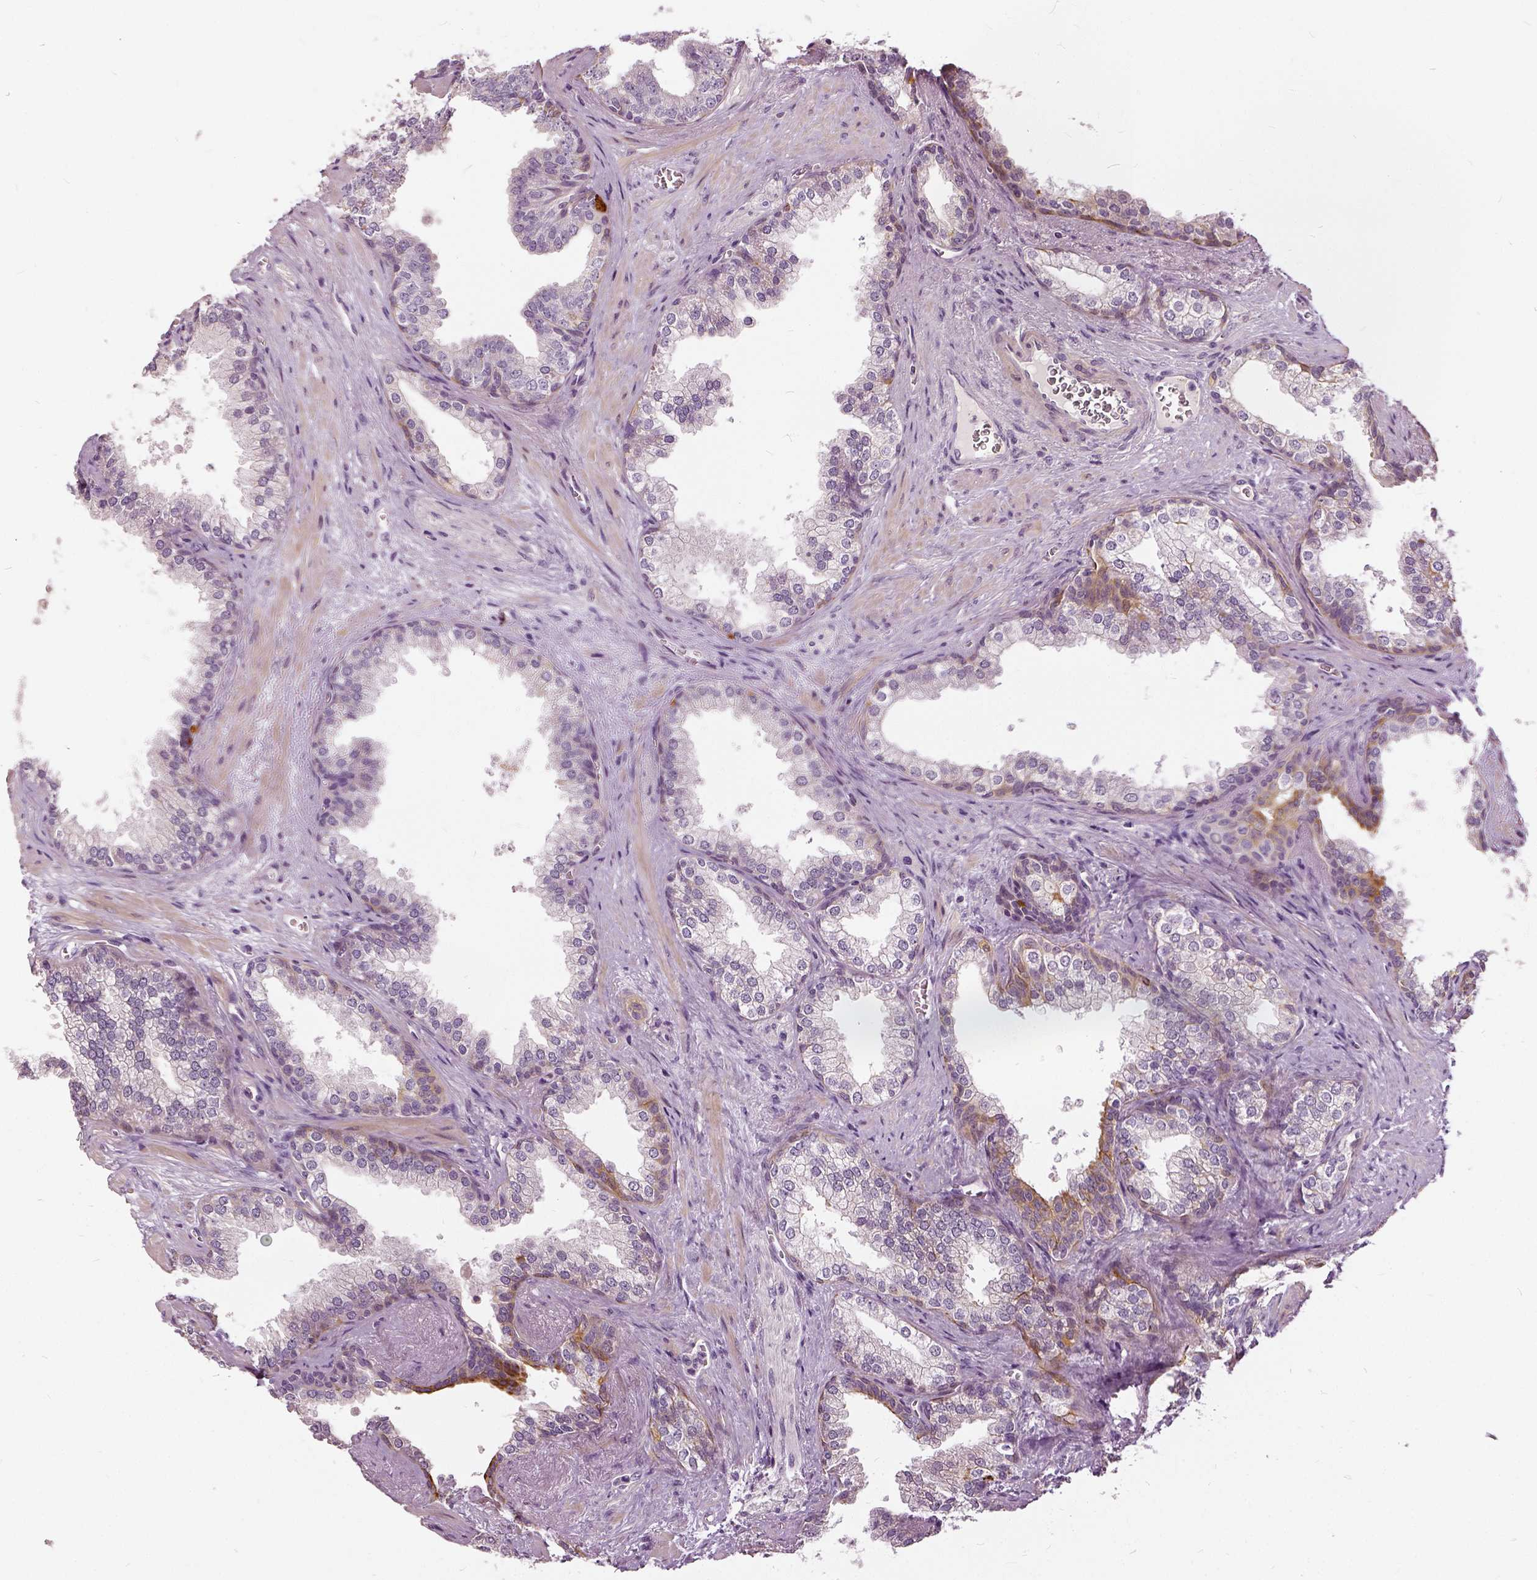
{"staining": {"intensity": "weak", "quantity": "25%-75%", "location": "cytoplasmic/membranous"}, "tissue": "prostate", "cell_type": "Glandular cells", "image_type": "normal", "snomed": [{"axis": "morphology", "description": "Normal tissue, NOS"}, {"axis": "topography", "description": "Prostate"}], "caption": "Immunohistochemistry (IHC) image of normal prostate: prostate stained using immunohistochemistry exhibits low levels of weak protein expression localized specifically in the cytoplasmic/membranous of glandular cells, appearing as a cytoplasmic/membranous brown color.", "gene": "ILRUN", "patient": {"sex": "male", "age": 79}}